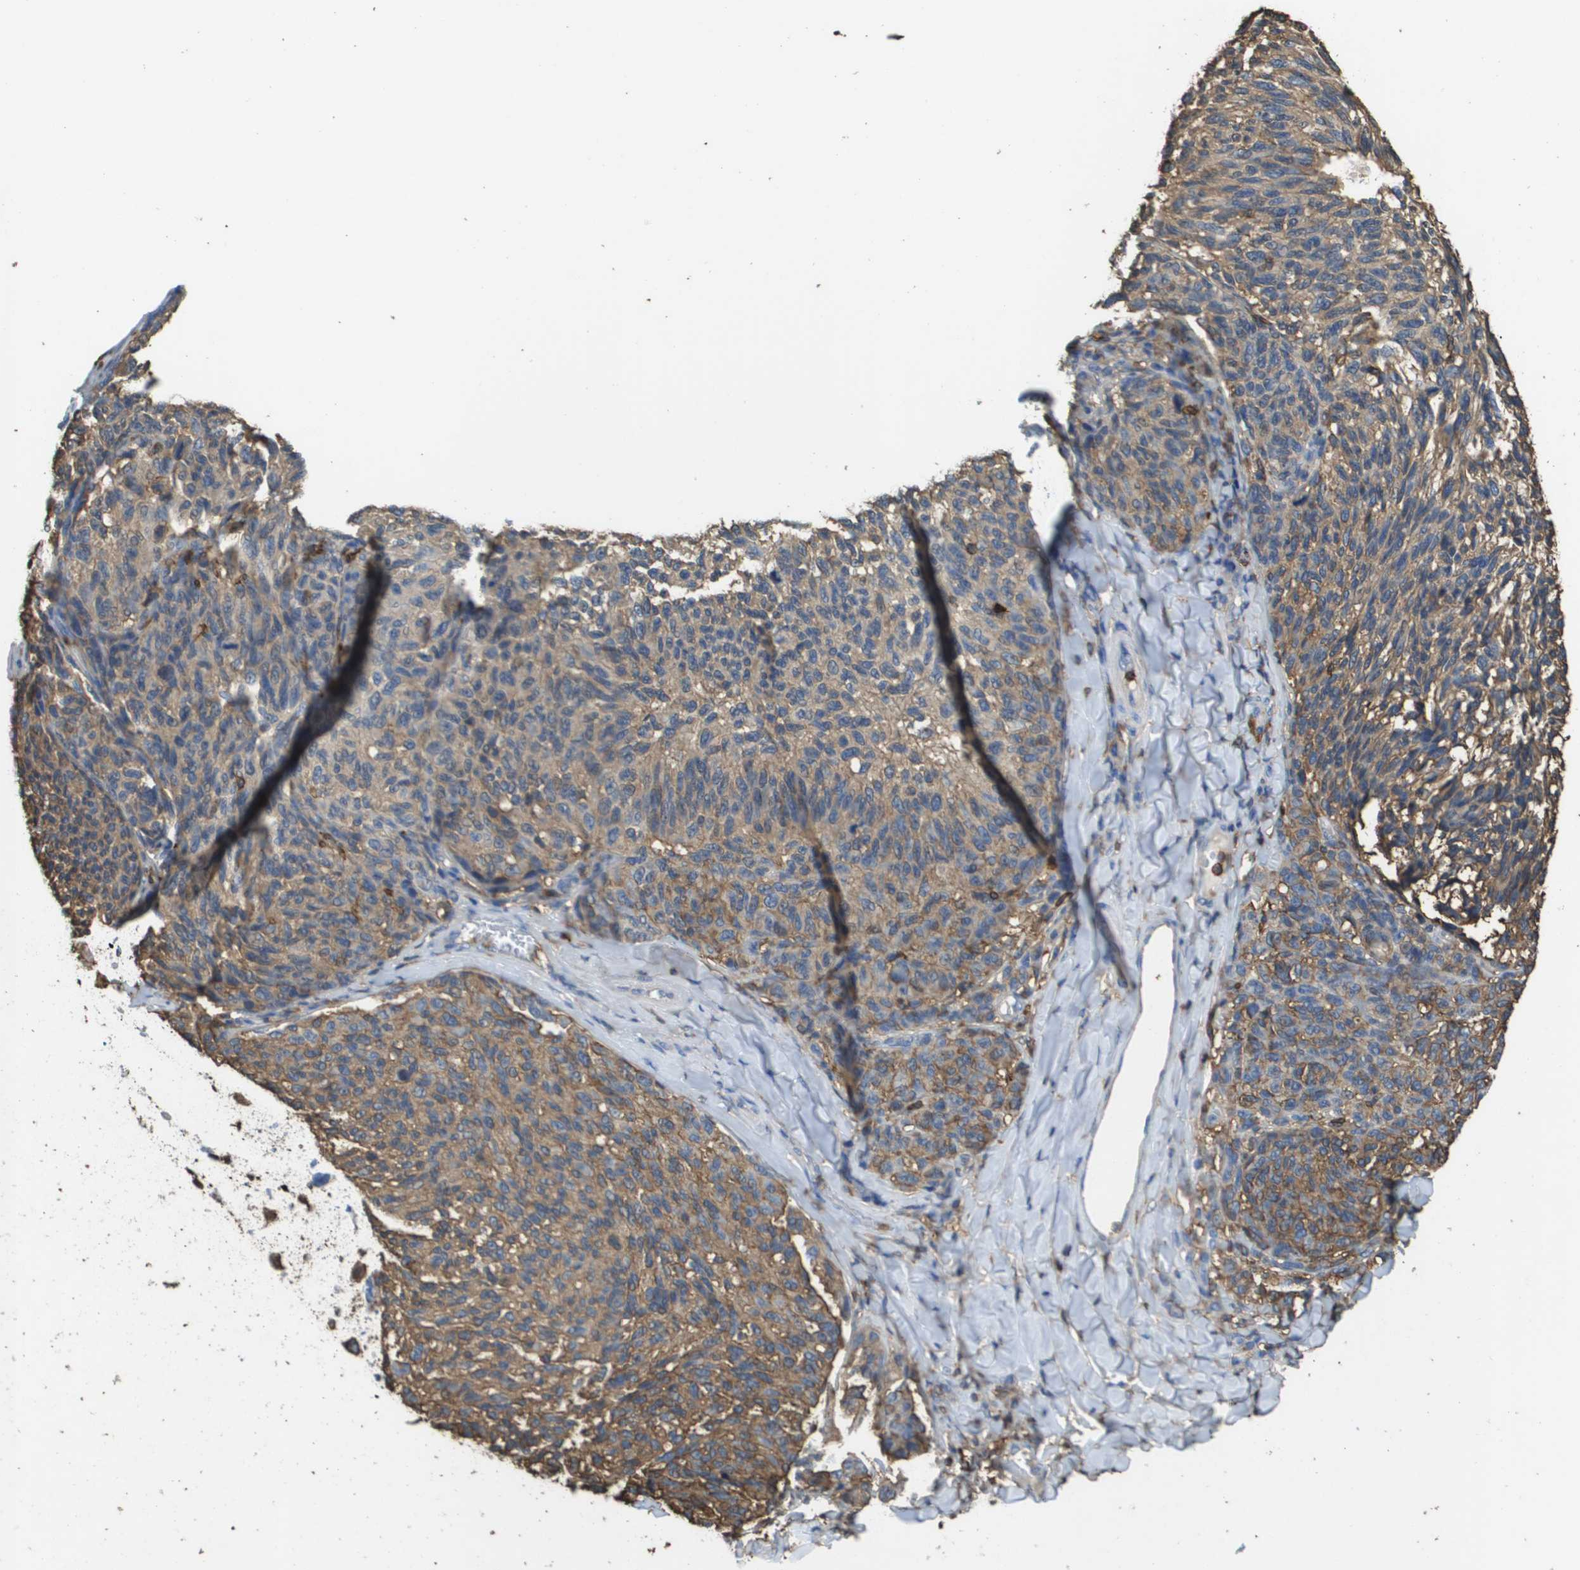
{"staining": {"intensity": "moderate", "quantity": ">75%", "location": "cytoplasmic/membranous"}, "tissue": "melanoma", "cell_type": "Tumor cells", "image_type": "cancer", "snomed": [{"axis": "morphology", "description": "Malignant melanoma, NOS"}, {"axis": "topography", "description": "Skin"}], "caption": "An immunohistochemistry photomicrograph of neoplastic tissue is shown. Protein staining in brown labels moderate cytoplasmic/membranous positivity in melanoma within tumor cells. Using DAB (3,3'-diaminobenzidine) (brown) and hematoxylin (blue) stains, captured at high magnification using brightfield microscopy.", "gene": "PASK", "patient": {"sex": "female", "age": 73}}